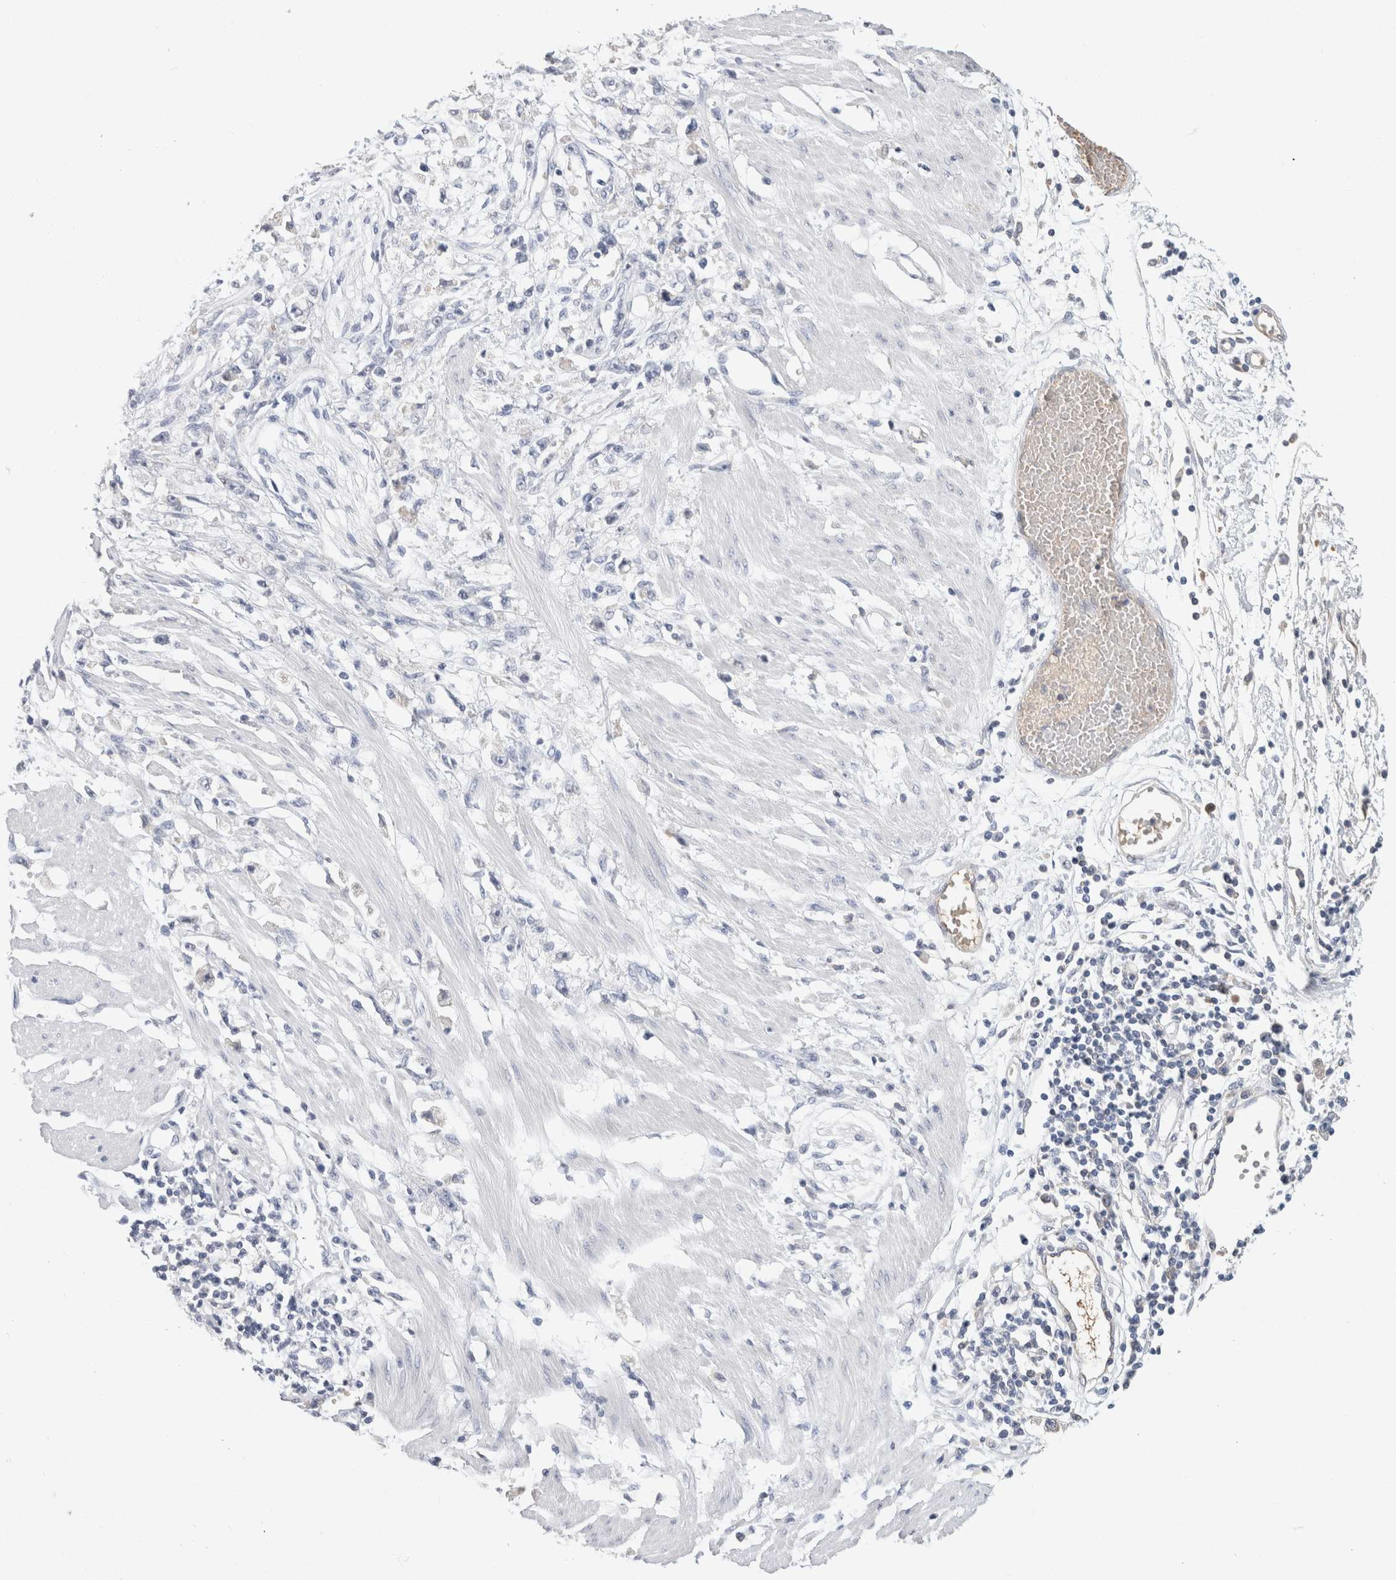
{"staining": {"intensity": "negative", "quantity": "none", "location": "none"}, "tissue": "stomach cancer", "cell_type": "Tumor cells", "image_type": "cancer", "snomed": [{"axis": "morphology", "description": "Adenocarcinoma, NOS"}, {"axis": "topography", "description": "Stomach"}], "caption": "The photomicrograph exhibits no staining of tumor cells in stomach adenocarcinoma.", "gene": "SCGB1A1", "patient": {"sex": "female", "age": 59}}